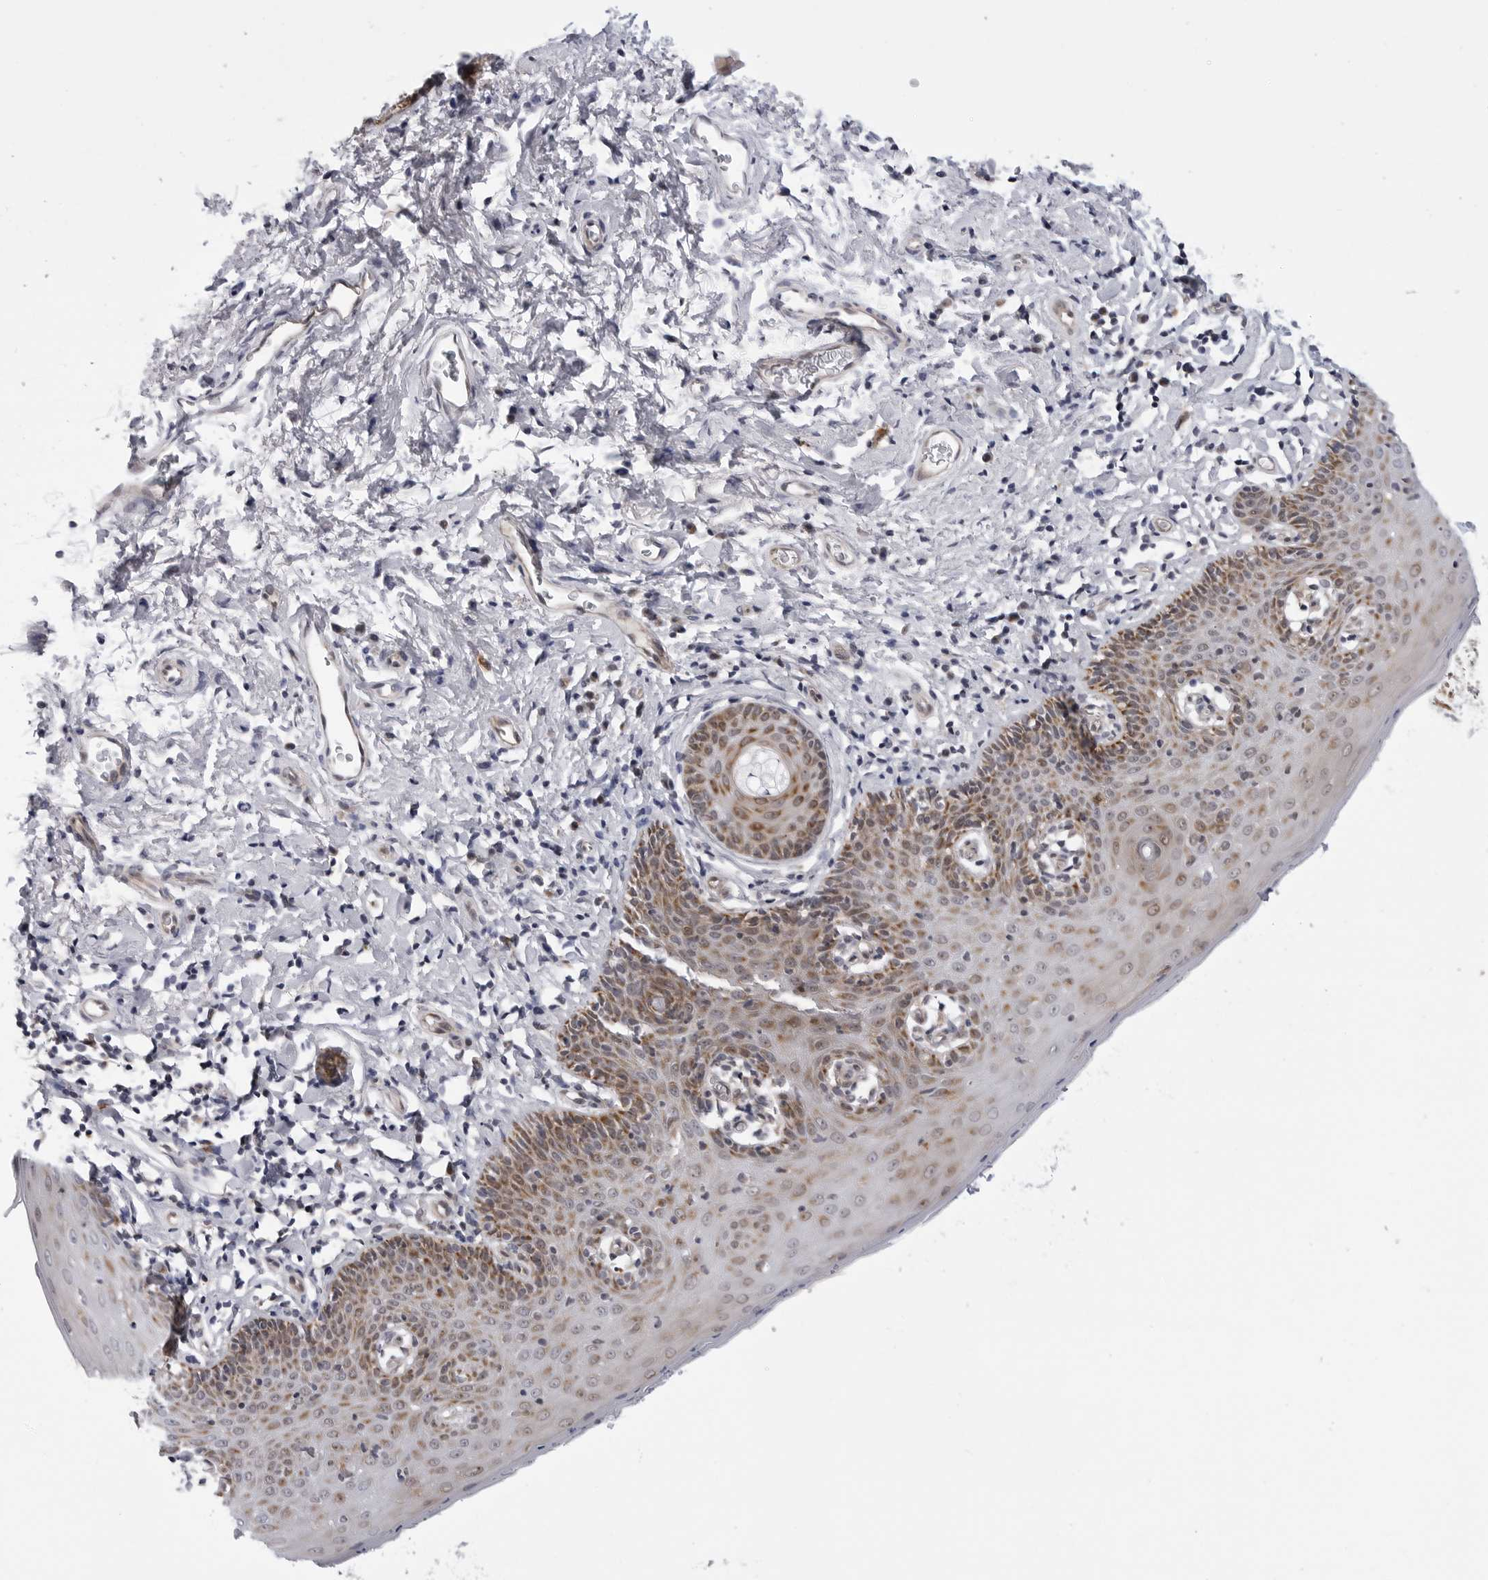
{"staining": {"intensity": "moderate", "quantity": ">75%", "location": "cytoplasmic/membranous"}, "tissue": "skin", "cell_type": "Epidermal cells", "image_type": "normal", "snomed": [{"axis": "morphology", "description": "Normal tissue, NOS"}, {"axis": "topography", "description": "Vulva"}], "caption": "Human skin stained with a brown dye displays moderate cytoplasmic/membranous positive positivity in approximately >75% of epidermal cells.", "gene": "CDK20", "patient": {"sex": "female", "age": 66}}